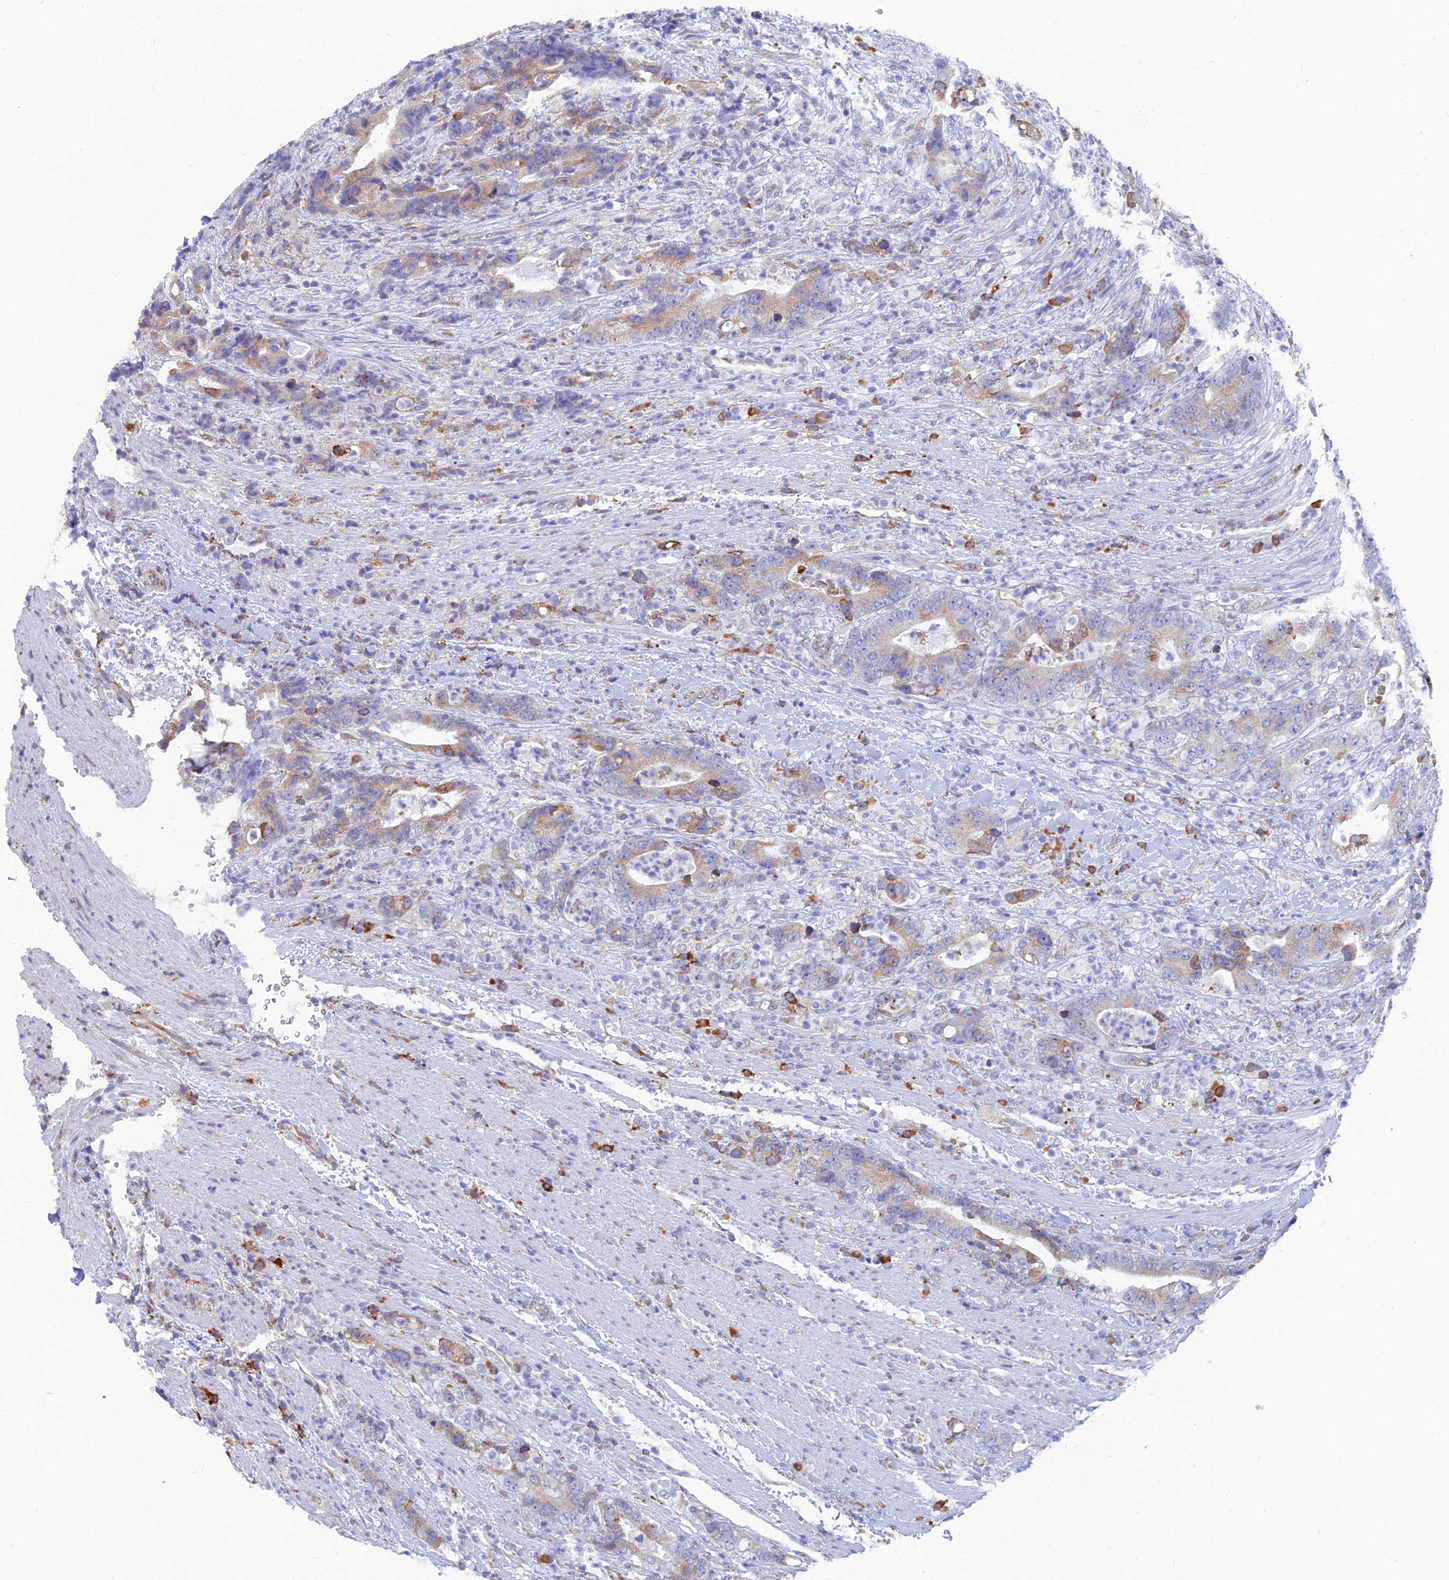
{"staining": {"intensity": "moderate", "quantity": "<25%", "location": "cytoplasmic/membranous"}, "tissue": "colorectal cancer", "cell_type": "Tumor cells", "image_type": "cancer", "snomed": [{"axis": "morphology", "description": "Adenocarcinoma, NOS"}, {"axis": "topography", "description": "Colon"}], "caption": "Immunohistochemistry (IHC) staining of colorectal cancer, which reveals low levels of moderate cytoplasmic/membranous staining in about <25% of tumor cells indicating moderate cytoplasmic/membranous protein staining. The staining was performed using DAB (3,3'-diaminobenzidine) (brown) for protein detection and nuclei were counterstained in hematoxylin (blue).", "gene": "WDR35", "patient": {"sex": "female", "age": 75}}